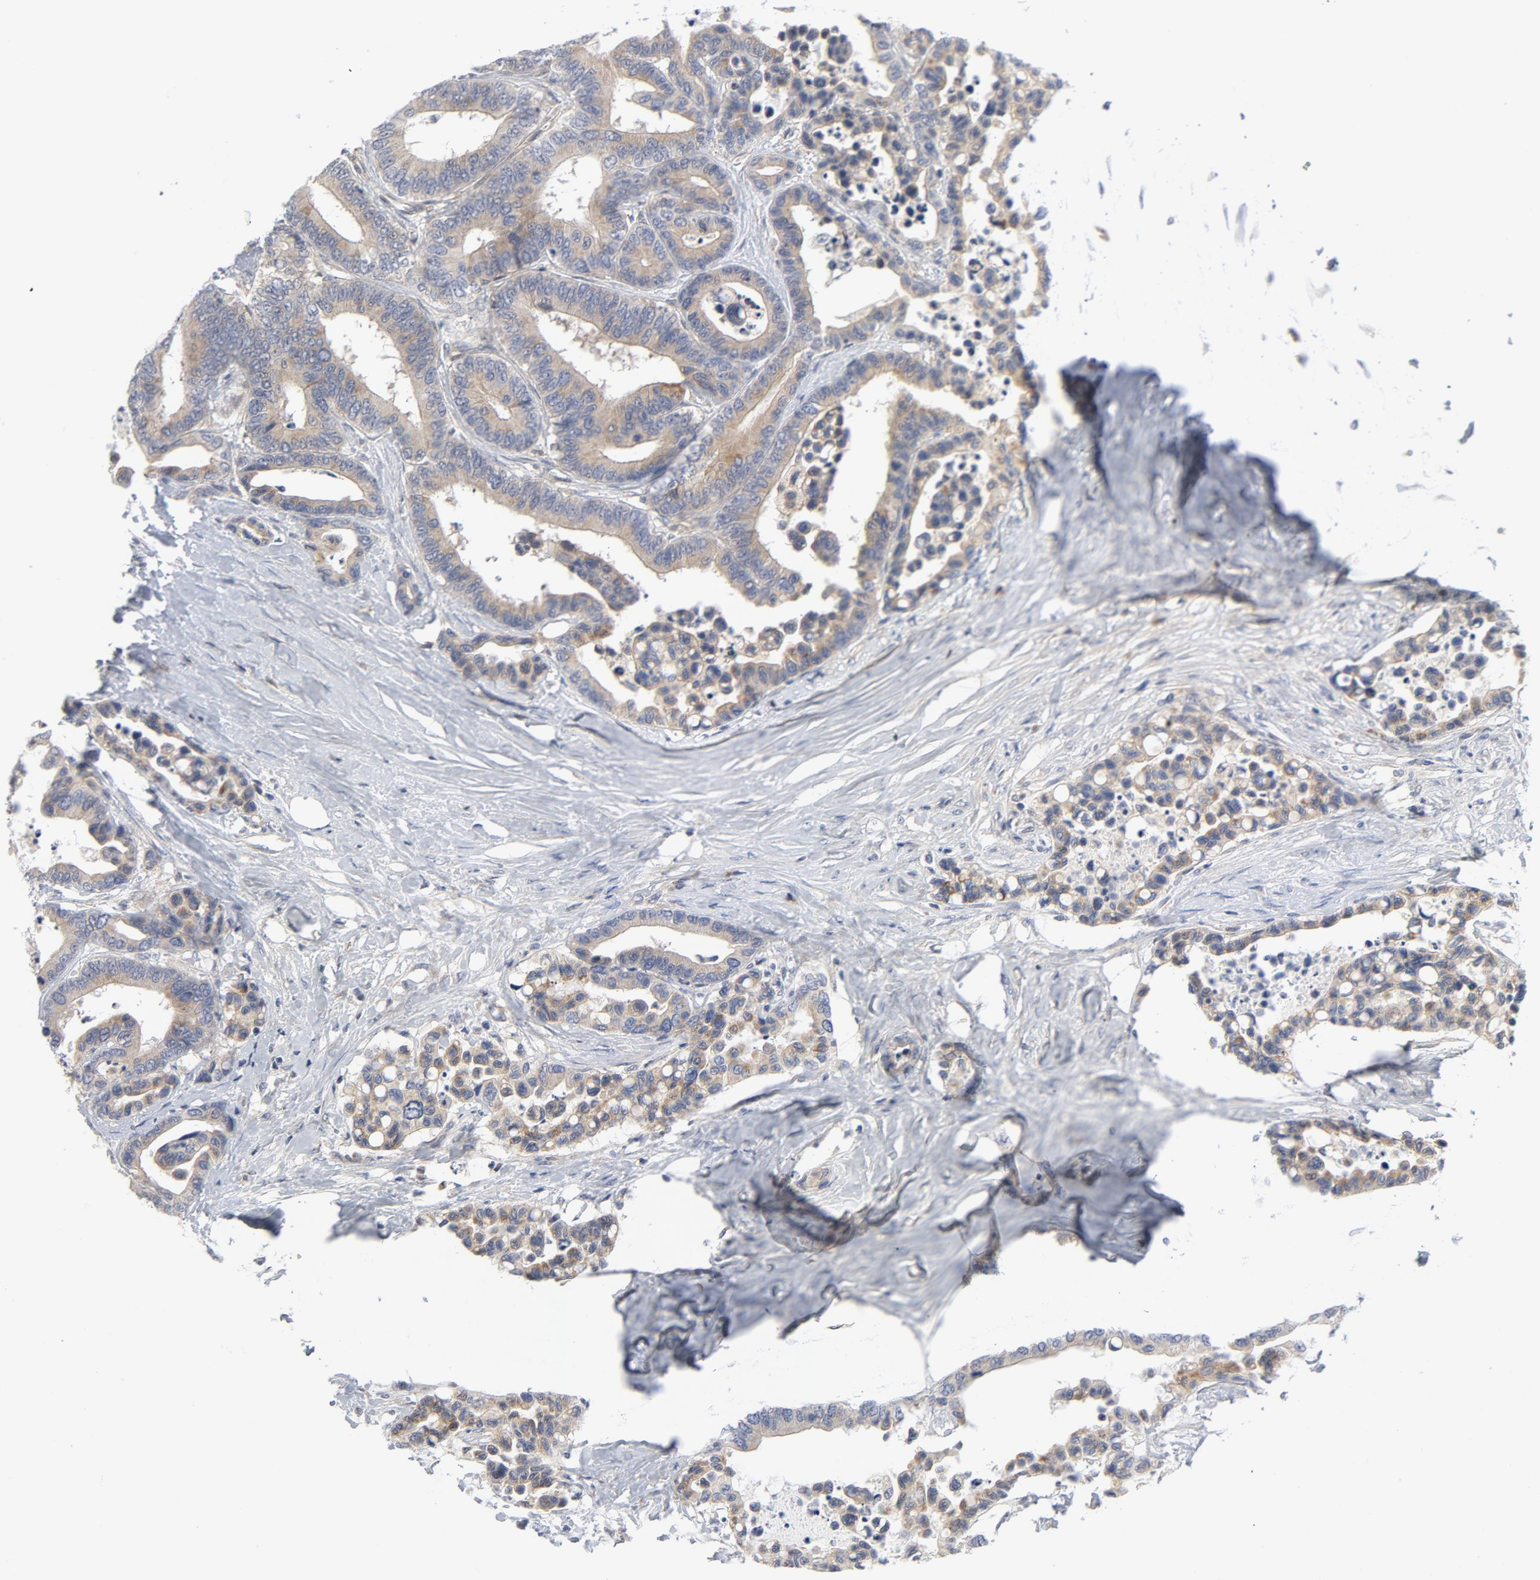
{"staining": {"intensity": "weak", "quantity": ">75%", "location": "cytoplasmic/membranous"}, "tissue": "colorectal cancer", "cell_type": "Tumor cells", "image_type": "cancer", "snomed": [{"axis": "morphology", "description": "Adenocarcinoma, NOS"}, {"axis": "topography", "description": "Colon"}], "caption": "Immunohistochemistry (IHC) histopathology image of neoplastic tissue: colorectal cancer stained using IHC shows low levels of weak protein expression localized specifically in the cytoplasmic/membranous of tumor cells, appearing as a cytoplasmic/membranous brown color.", "gene": "BAD", "patient": {"sex": "male", "age": 82}}